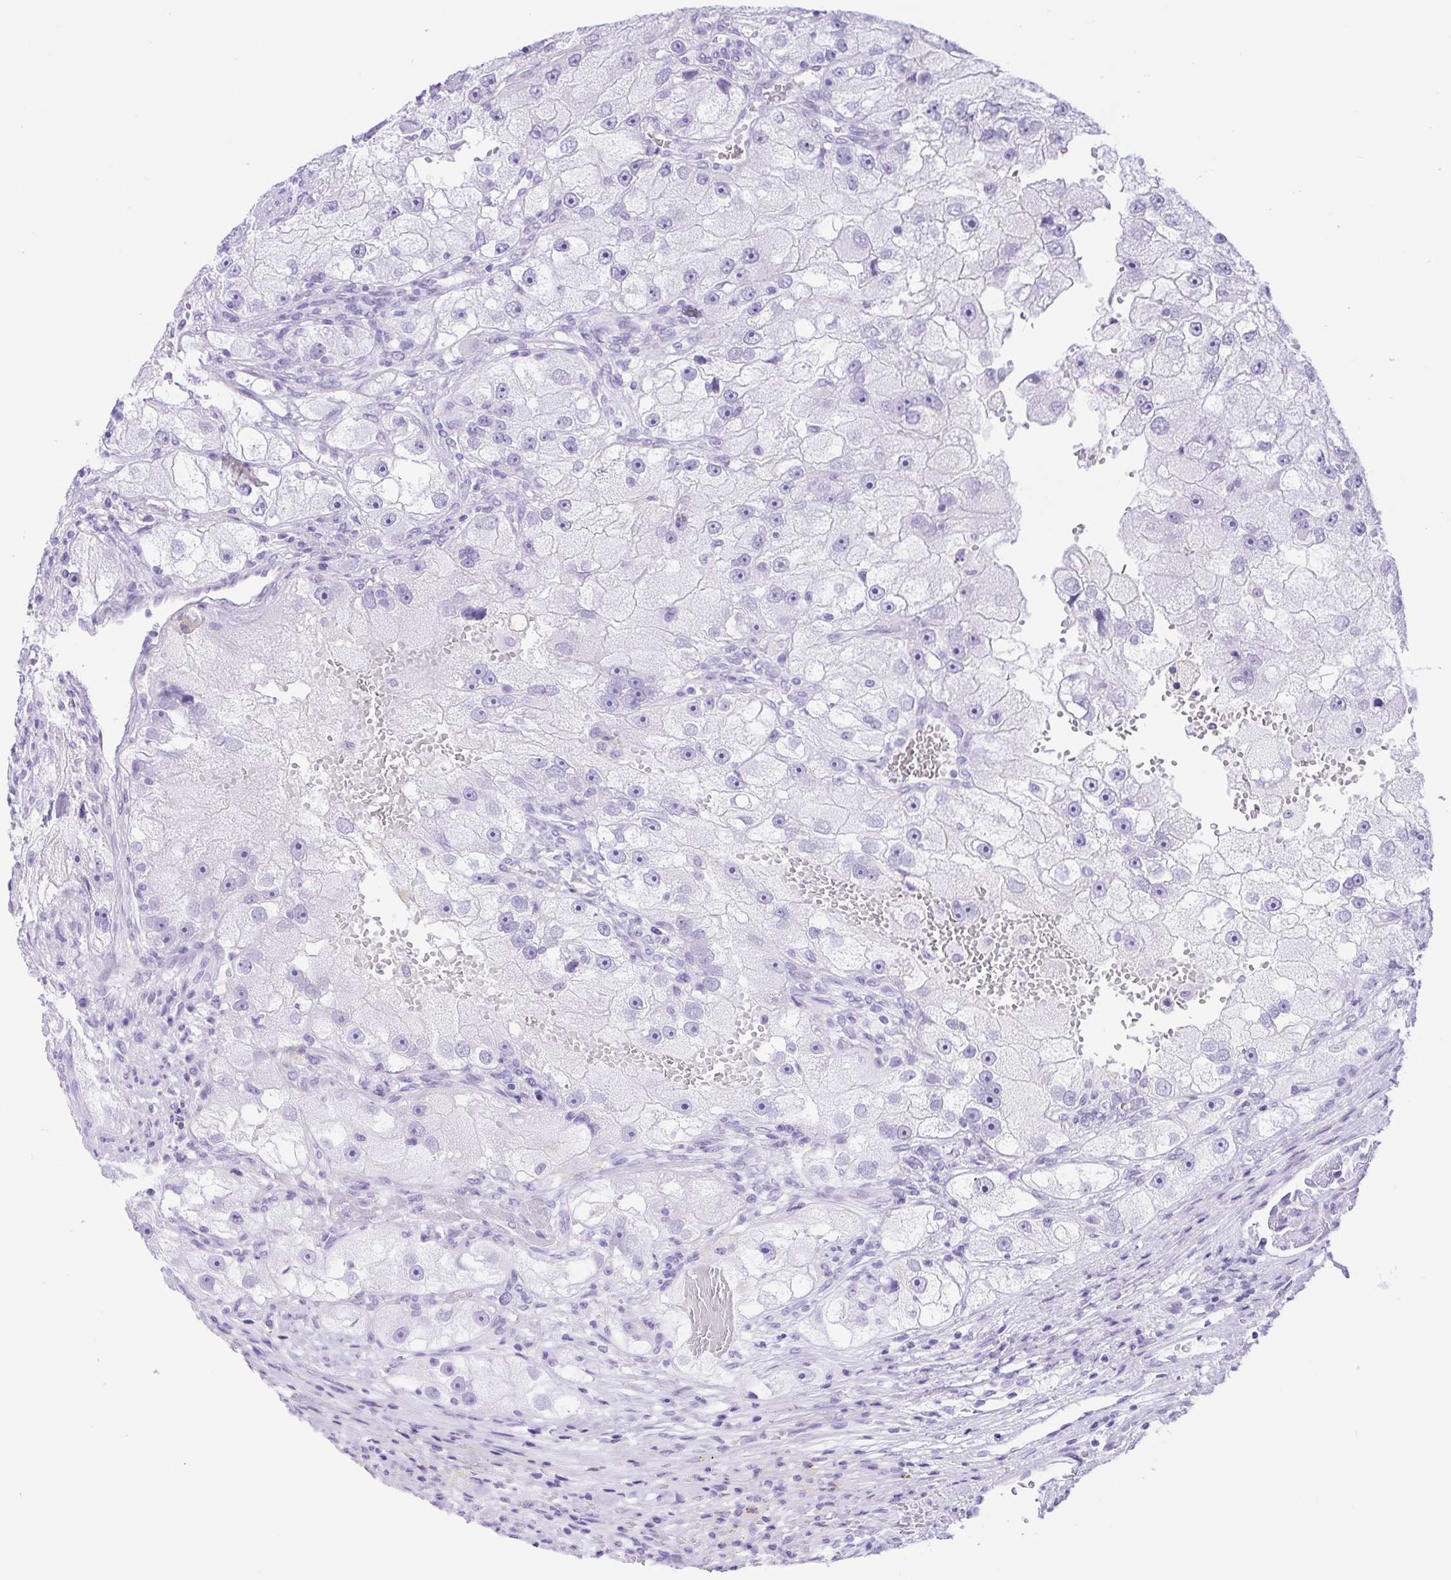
{"staining": {"intensity": "negative", "quantity": "none", "location": "none"}, "tissue": "renal cancer", "cell_type": "Tumor cells", "image_type": "cancer", "snomed": [{"axis": "morphology", "description": "Adenocarcinoma, NOS"}, {"axis": "topography", "description": "Kidney"}], "caption": "IHC micrograph of renal cancer (adenocarcinoma) stained for a protein (brown), which displays no expression in tumor cells.", "gene": "ERP27", "patient": {"sex": "male", "age": 63}}